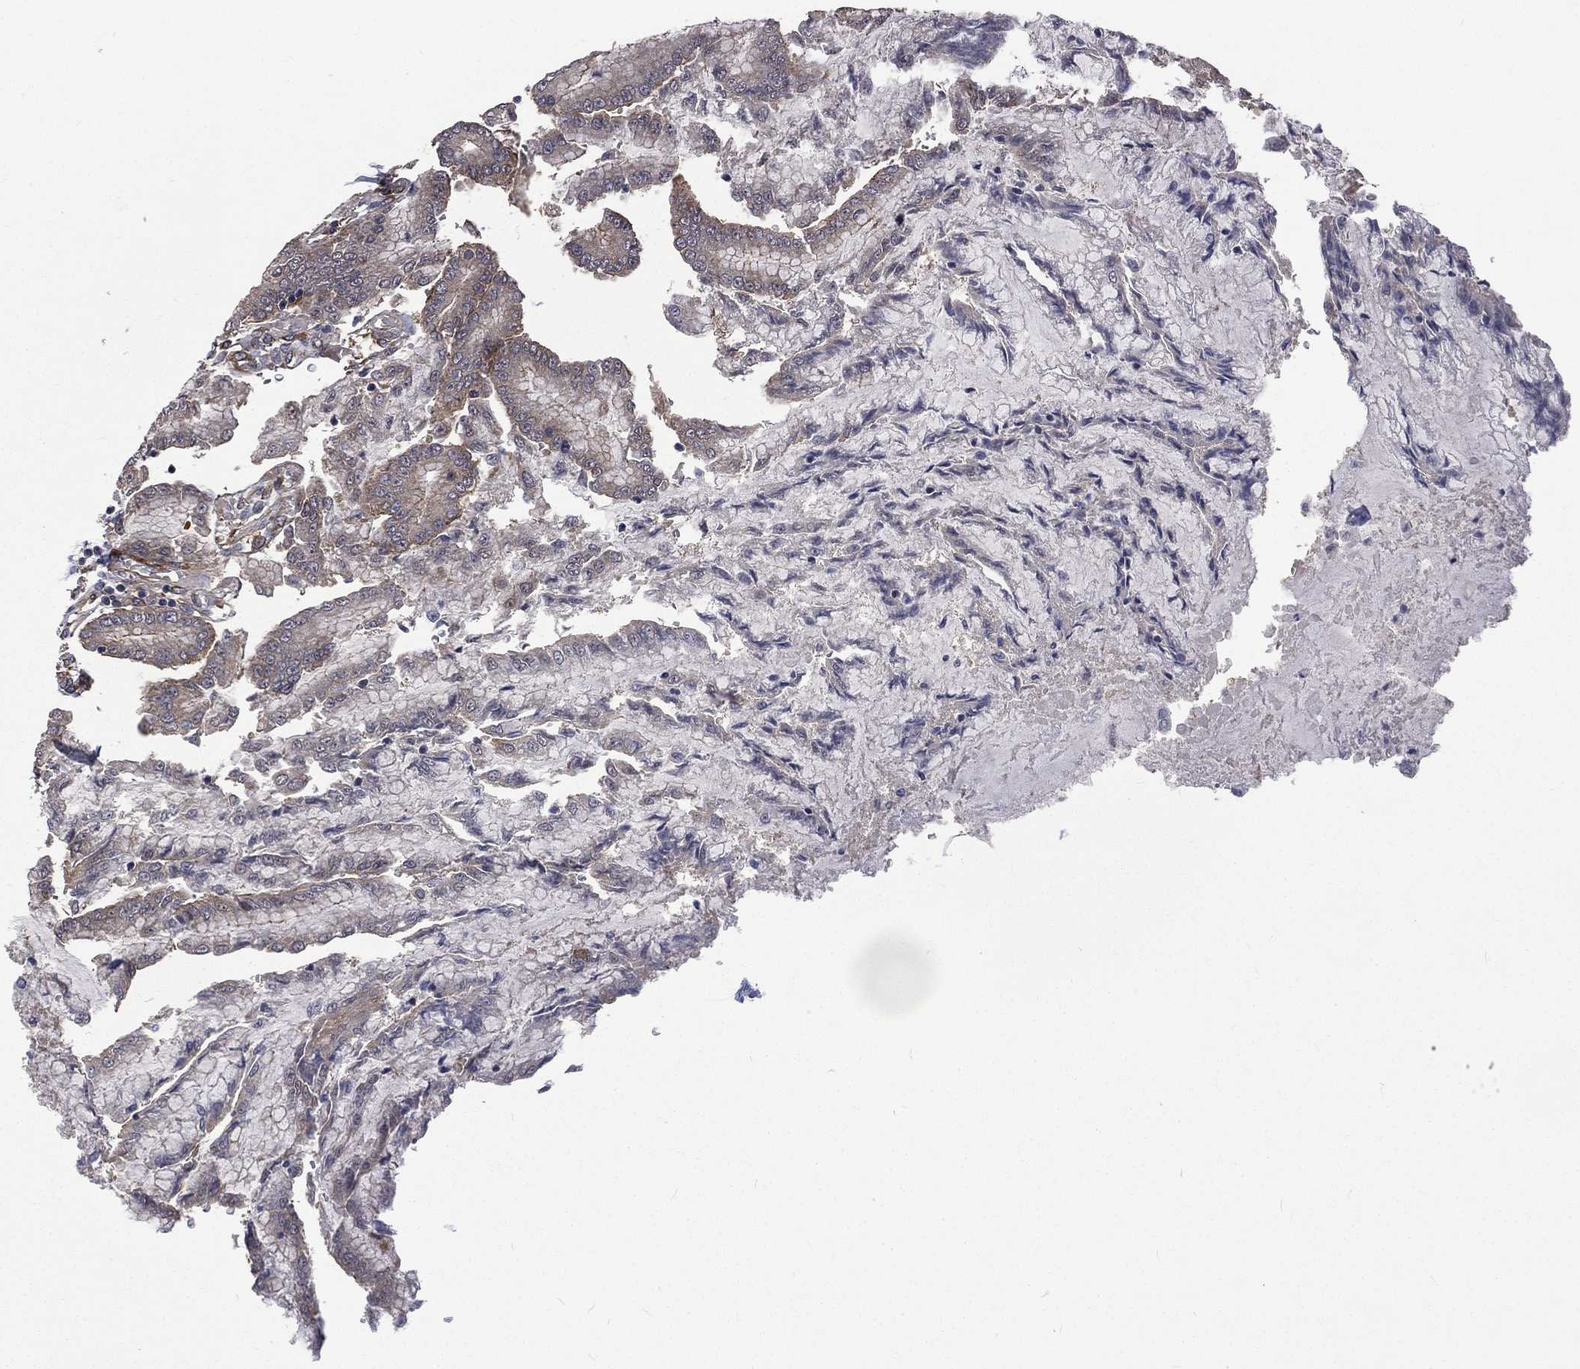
{"staining": {"intensity": "weak", "quantity": "<25%", "location": "cytoplasmic/membranous"}, "tissue": "stomach", "cell_type": "Glandular cells", "image_type": "normal", "snomed": [{"axis": "morphology", "description": "Normal tissue, NOS"}, {"axis": "morphology", "description": "Adenocarcinoma, NOS"}, {"axis": "morphology", "description": "Adenocarcinoma, High grade"}, {"axis": "topography", "description": "Stomach, upper"}, {"axis": "topography", "description": "Stomach"}], "caption": "This image is of normal stomach stained with immunohistochemistry (IHC) to label a protein in brown with the nuclei are counter-stained blue. There is no staining in glandular cells. (Brightfield microscopy of DAB immunohistochemistry at high magnification).", "gene": "PPFIBP1", "patient": {"sex": "female", "age": 65}}